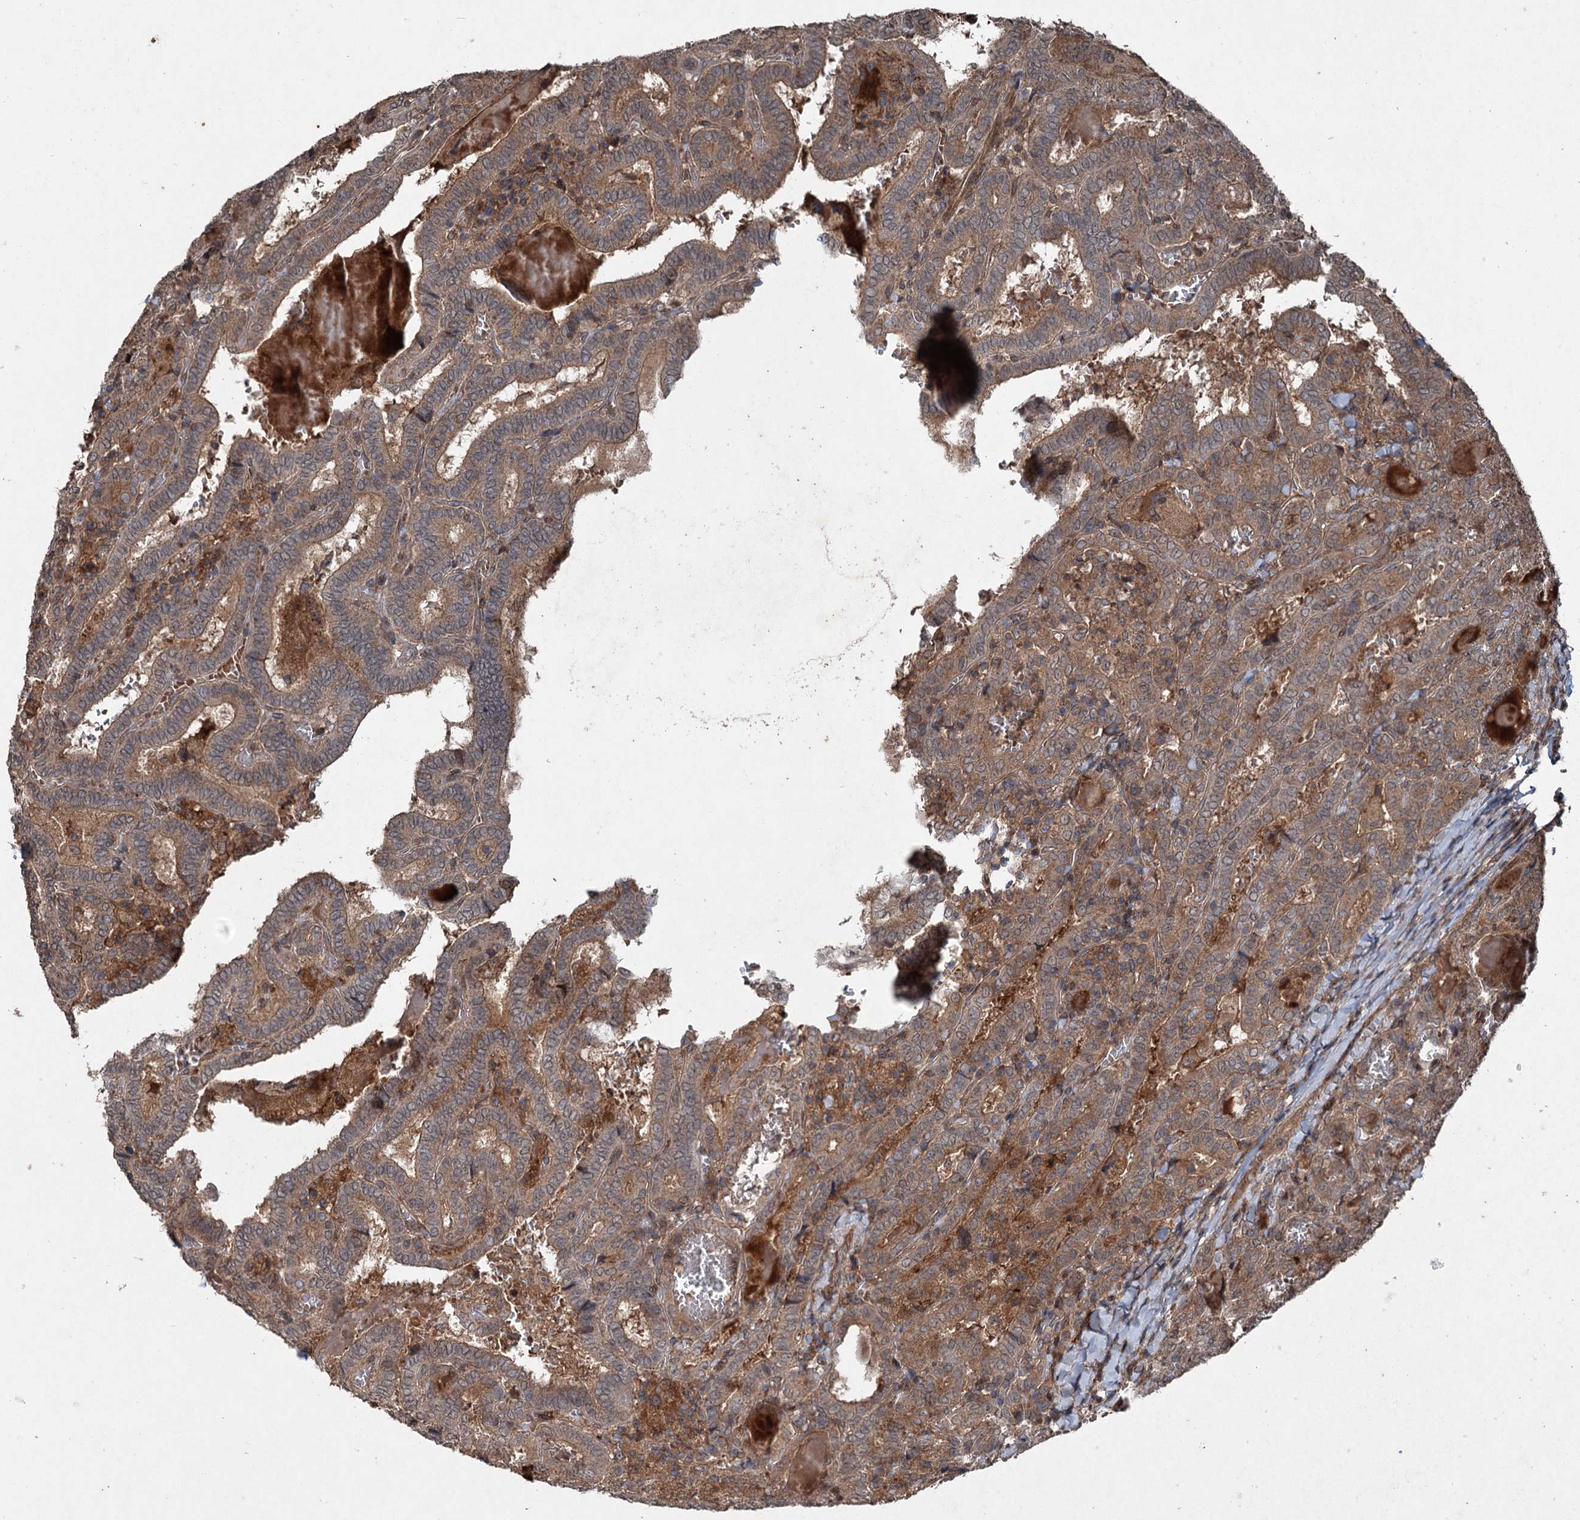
{"staining": {"intensity": "moderate", "quantity": ">75%", "location": "cytoplasmic/membranous"}, "tissue": "thyroid cancer", "cell_type": "Tumor cells", "image_type": "cancer", "snomed": [{"axis": "morphology", "description": "Papillary adenocarcinoma, NOS"}, {"axis": "topography", "description": "Thyroid gland"}], "caption": "Thyroid cancer (papillary adenocarcinoma) stained with DAB immunohistochemistry displays medium levels of moderate cytoplasmic/membranous expression in approximately >75% of tumor cells.", "gene": "ALAS1", "patient": {"sex": "female", "age": 72}}